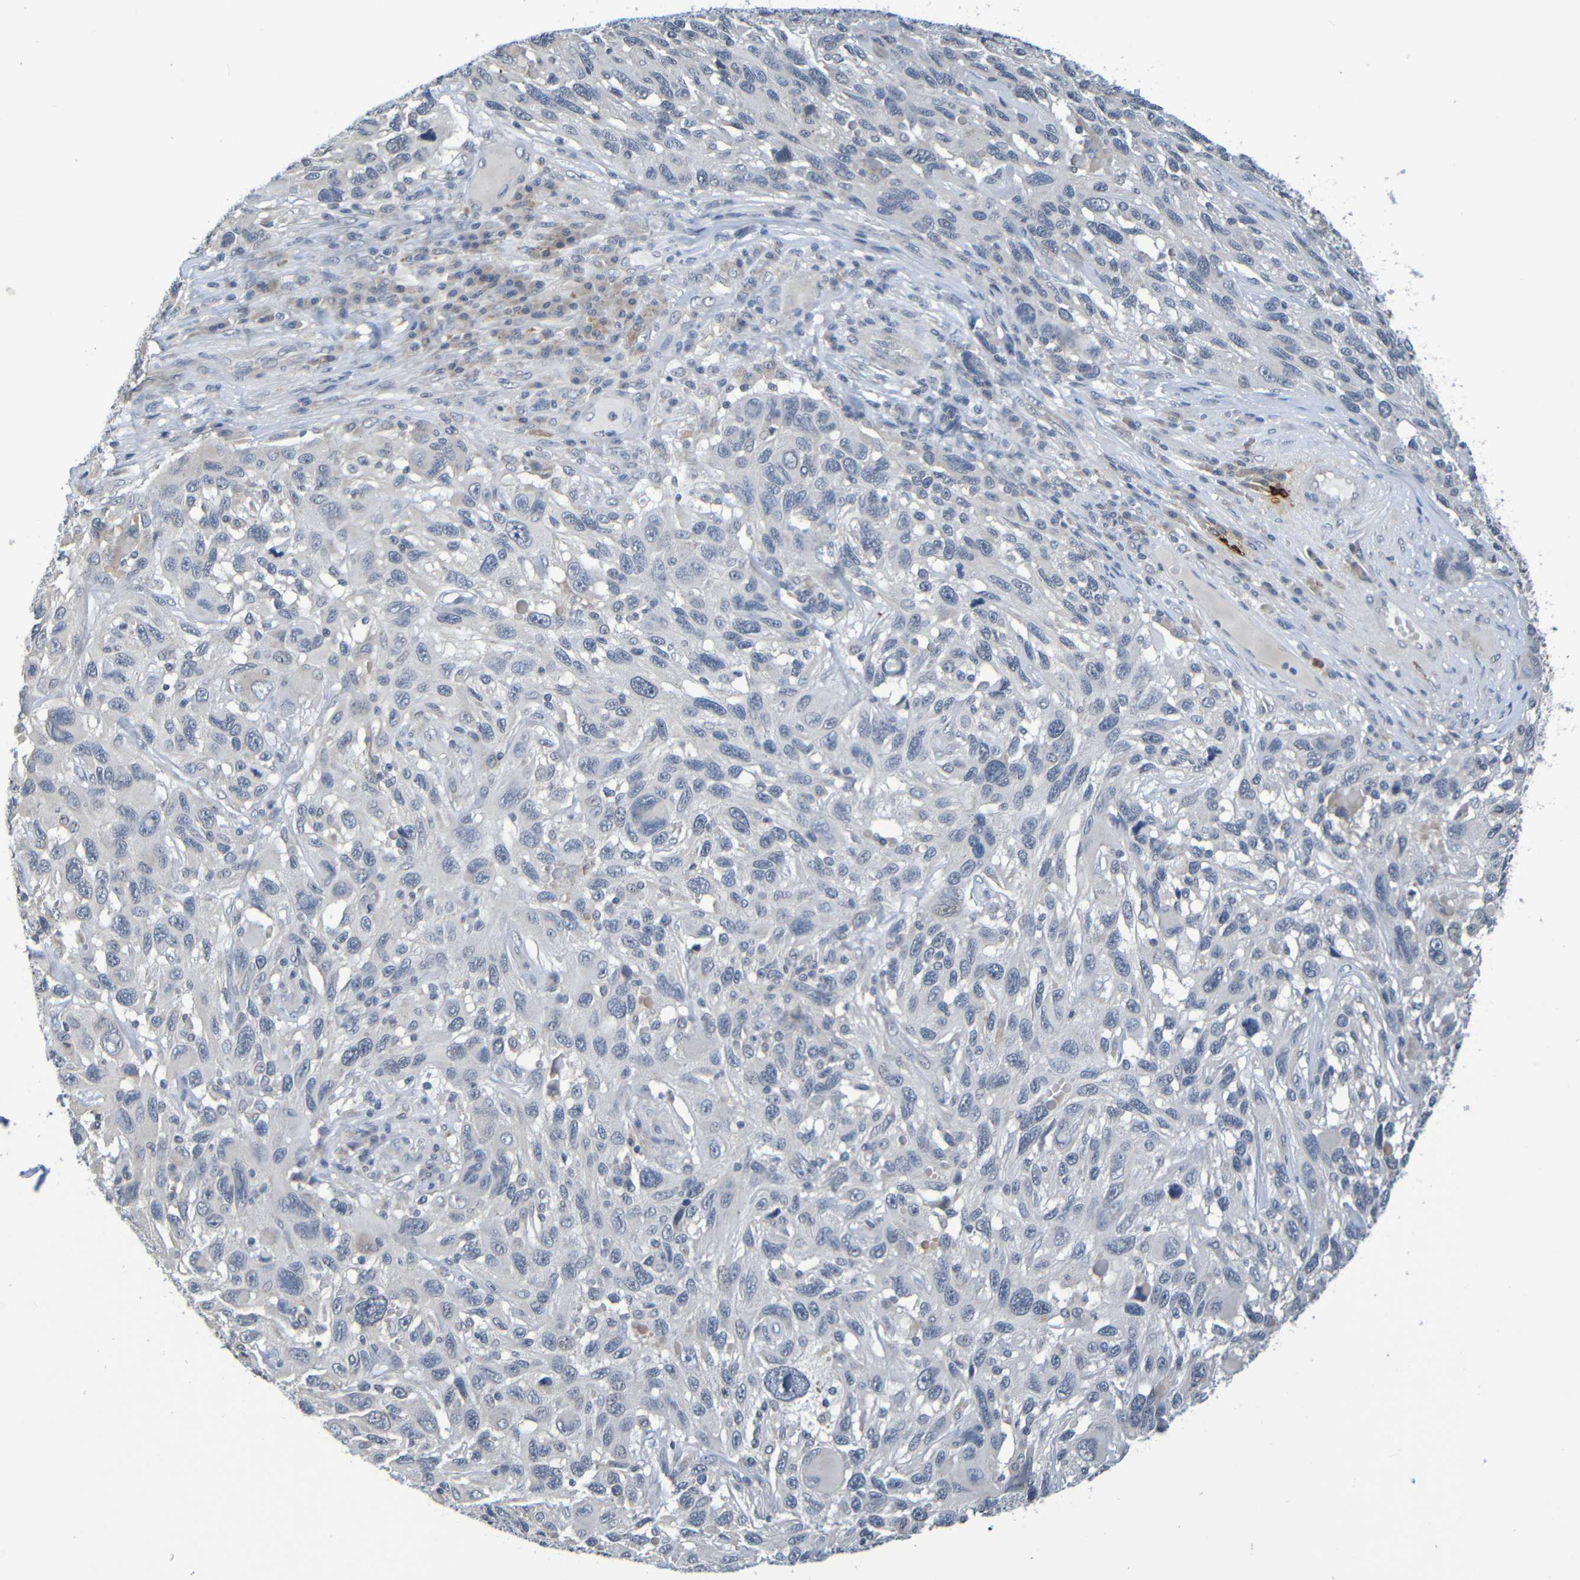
{"staining": {"intensity": "negative", "quantity": "none", "location": "none"}, "tissue": "melanoma", "cell_type": "Tumor cells", "image_type": "cancer", "snomed": [{"axis": "morphology", "description": "Malignant melanoma, NOS"}, {"axis": "topography", "description": "Skin"}], "caption": "Tumor cells show no significant expression in malignant melanoma.", "gene": "C3AR1", "patient": {"sex": "male", "age": 53}}